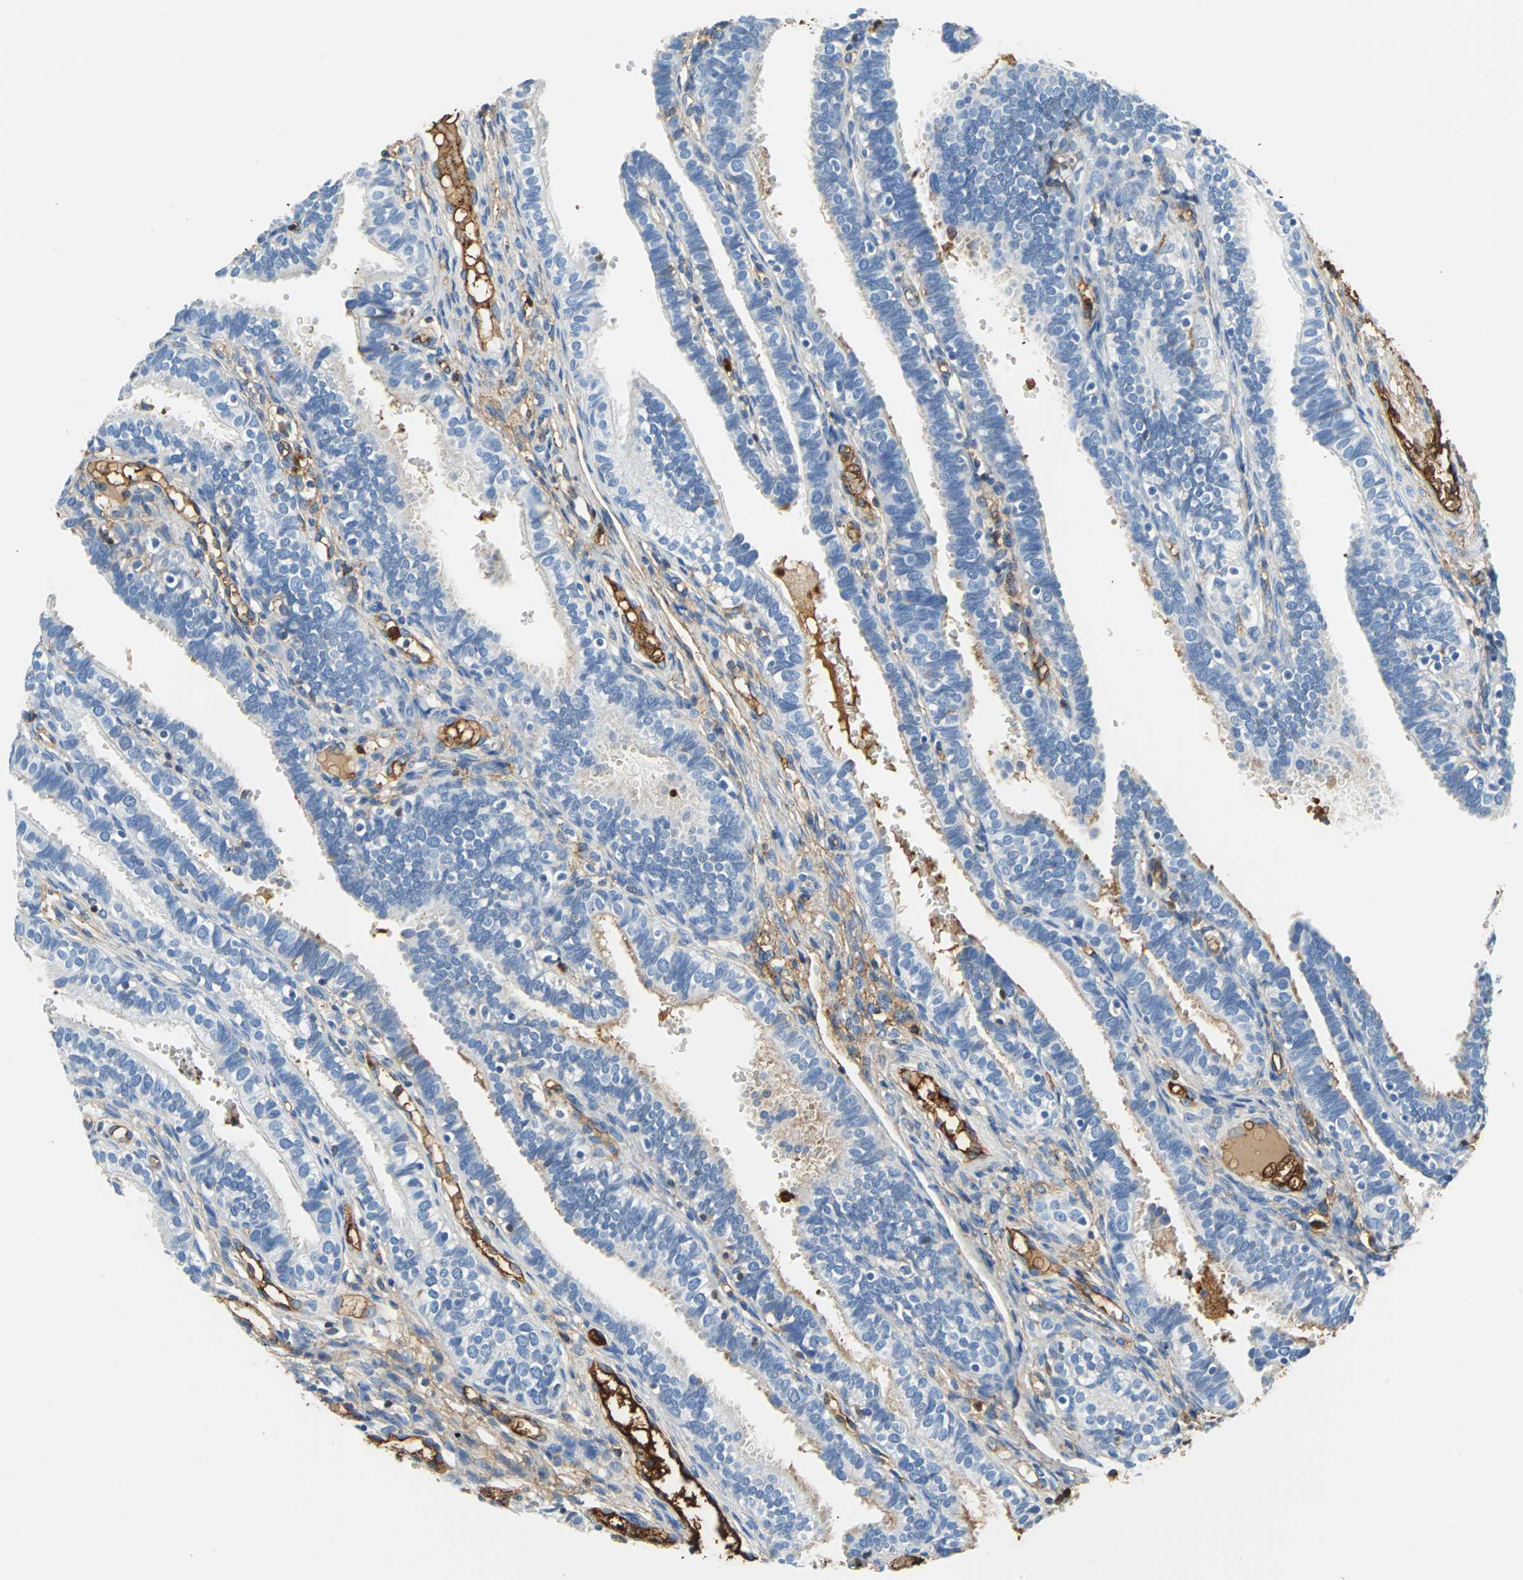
{"staining": {"intensity": "weak", "quantity": "<25%", "location": "cytoplasmic/membranous"}, "tissue": "fallopian tube", "cell_type": "Glandular cells", "image_type": "normal", "snomed": [{"axis": "morphology", "description": "Normal tissue, NOS"}, {"axis": "topography", "description": "Fallopian tube"}, {"axis": "topography", "description": "Placenta"}], "caption": "DAB immunohistochemical staining of benign fallopian tube exhibits no significant positivity in glandular cells.", "gene": "ALB", "patient": {"sex": "female", "age": 34}}